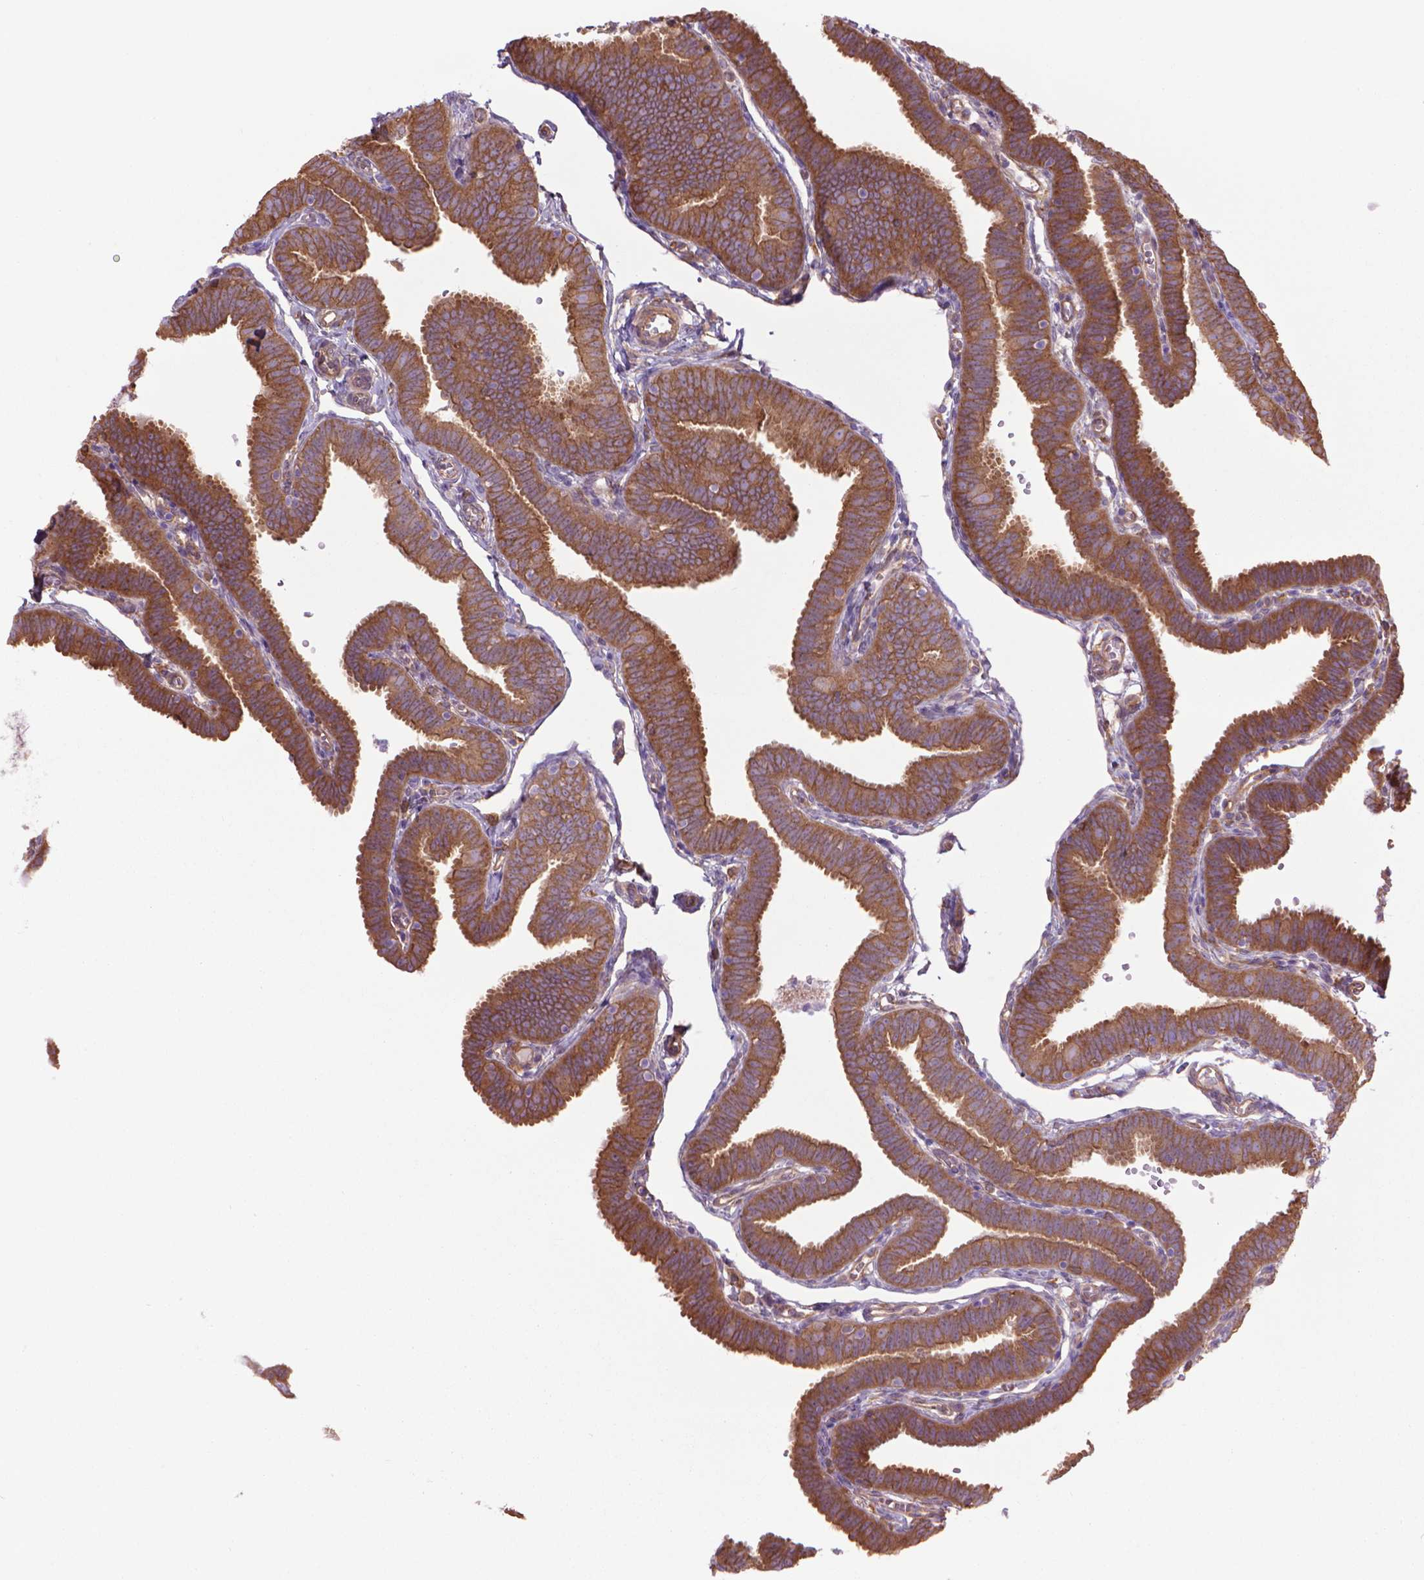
{"staining": {"intensity": "moderate", "quantity": ">75%", "location": "cytoplasmic/membranous"}, "tissue": "fallopian tube", "cell_type": "Glandular cells", "image_type": "normal", "snomed": [{"axis": "morphology", "description": "Normal tissue, NOS"}, {"axis": "topography", "description": "Fallopian tube"}], "caption": "Fallopian tube stained with immunohistochemistry (IHC) demonstrates moderate cytoplasmic/membranous staining in about >75% of glandular cells. (IHC, brightfield microscopy, high magnification).", "gene": "CORO1B", "patient": {"sex": "female", "age": 25}}